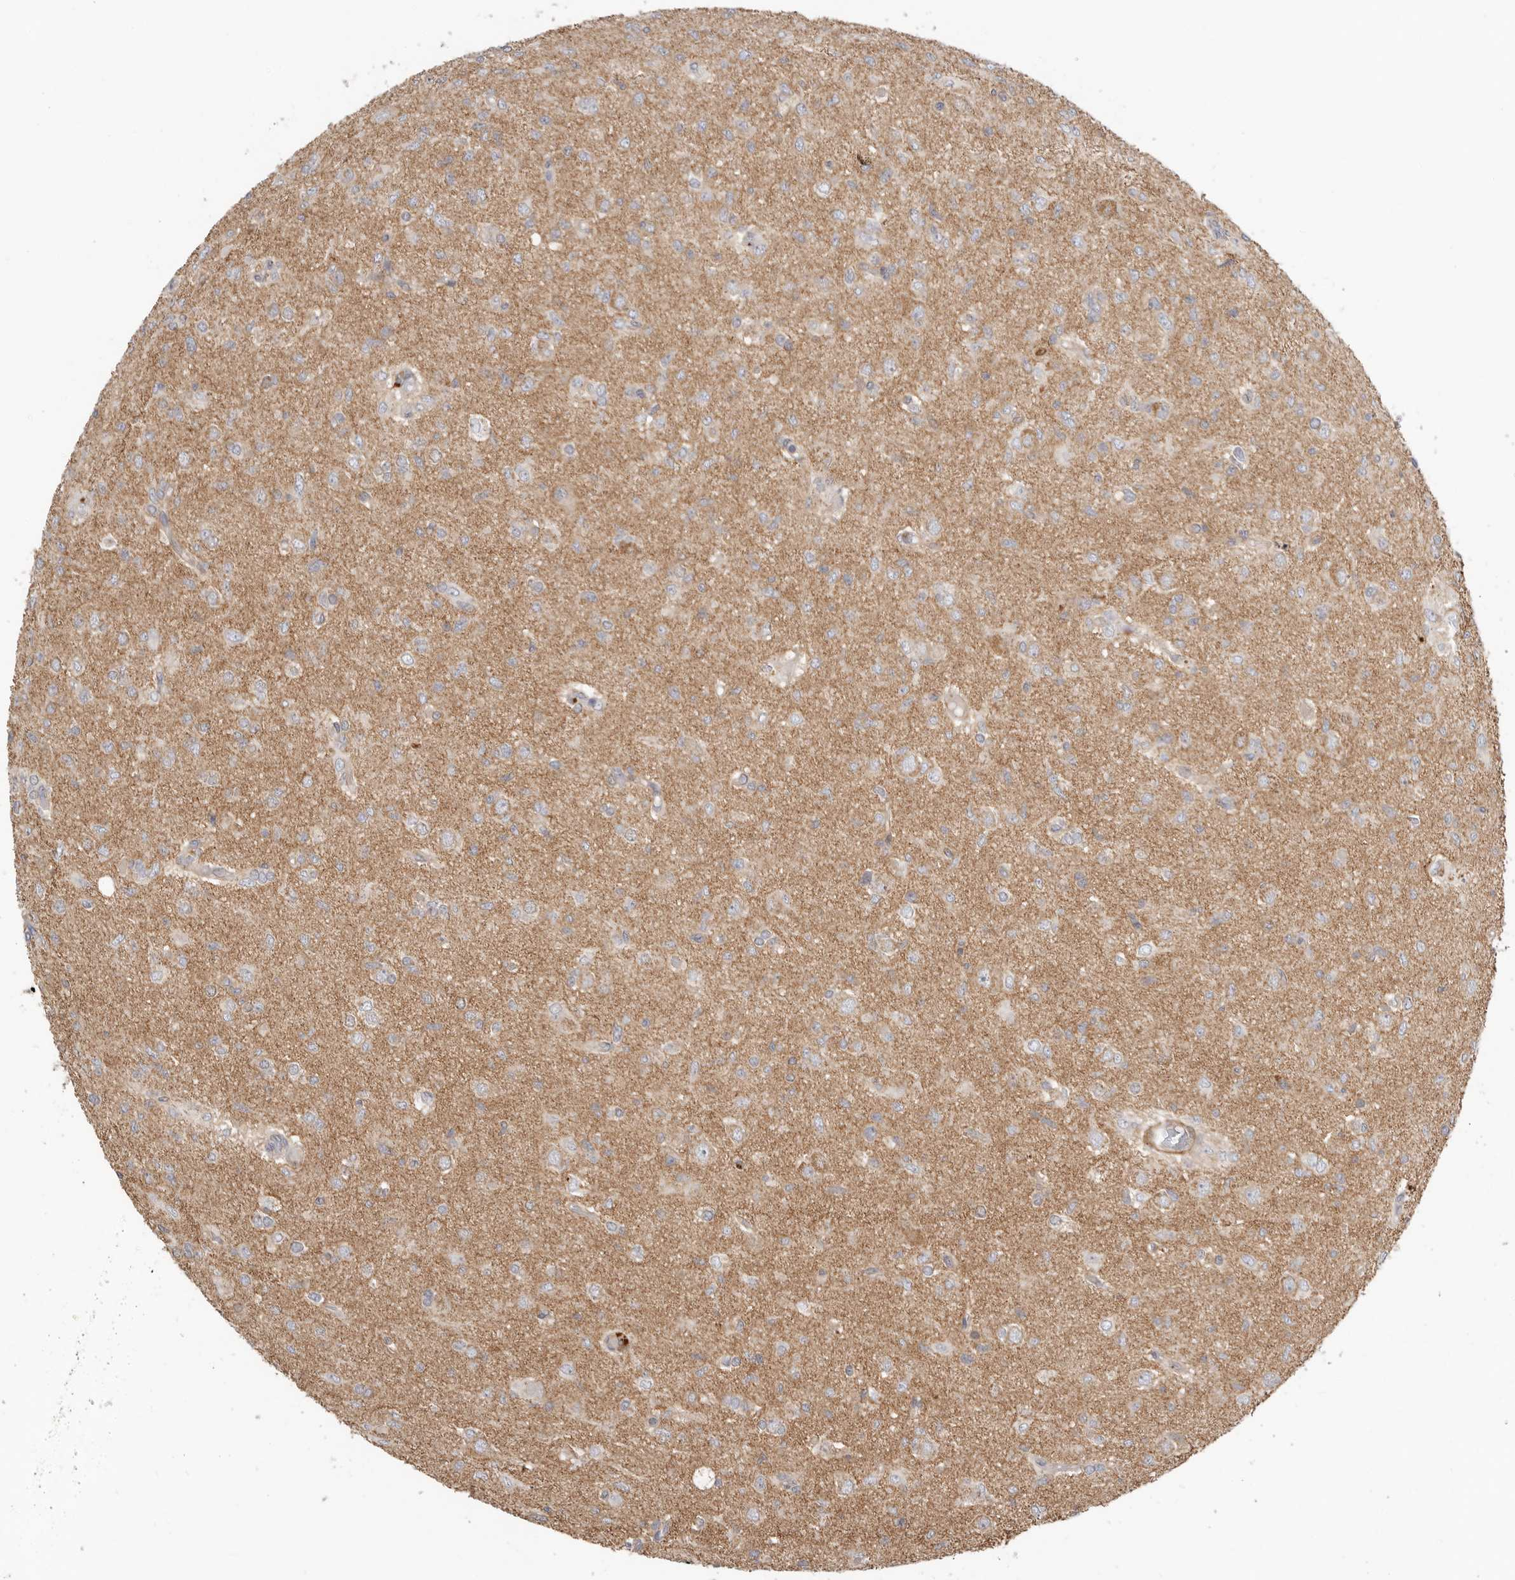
{"staining": {"intensity": "negative", "quantity": "none", "location": "none"}, "tissue": "glioma", "cell_type": "Tumor cells", "image_type": "cancer", "snomed": [{"axis": "morphology", "description": "Glioma, malignant, High grade"}, {"axis": "topography", "description": "Brain"}], "caption": "Protein analysis of malignant high-grade glioma reveals no significant staining in tumor cells.", "gene": "GNE", "patient": {"sex": "female", "age": 59}}